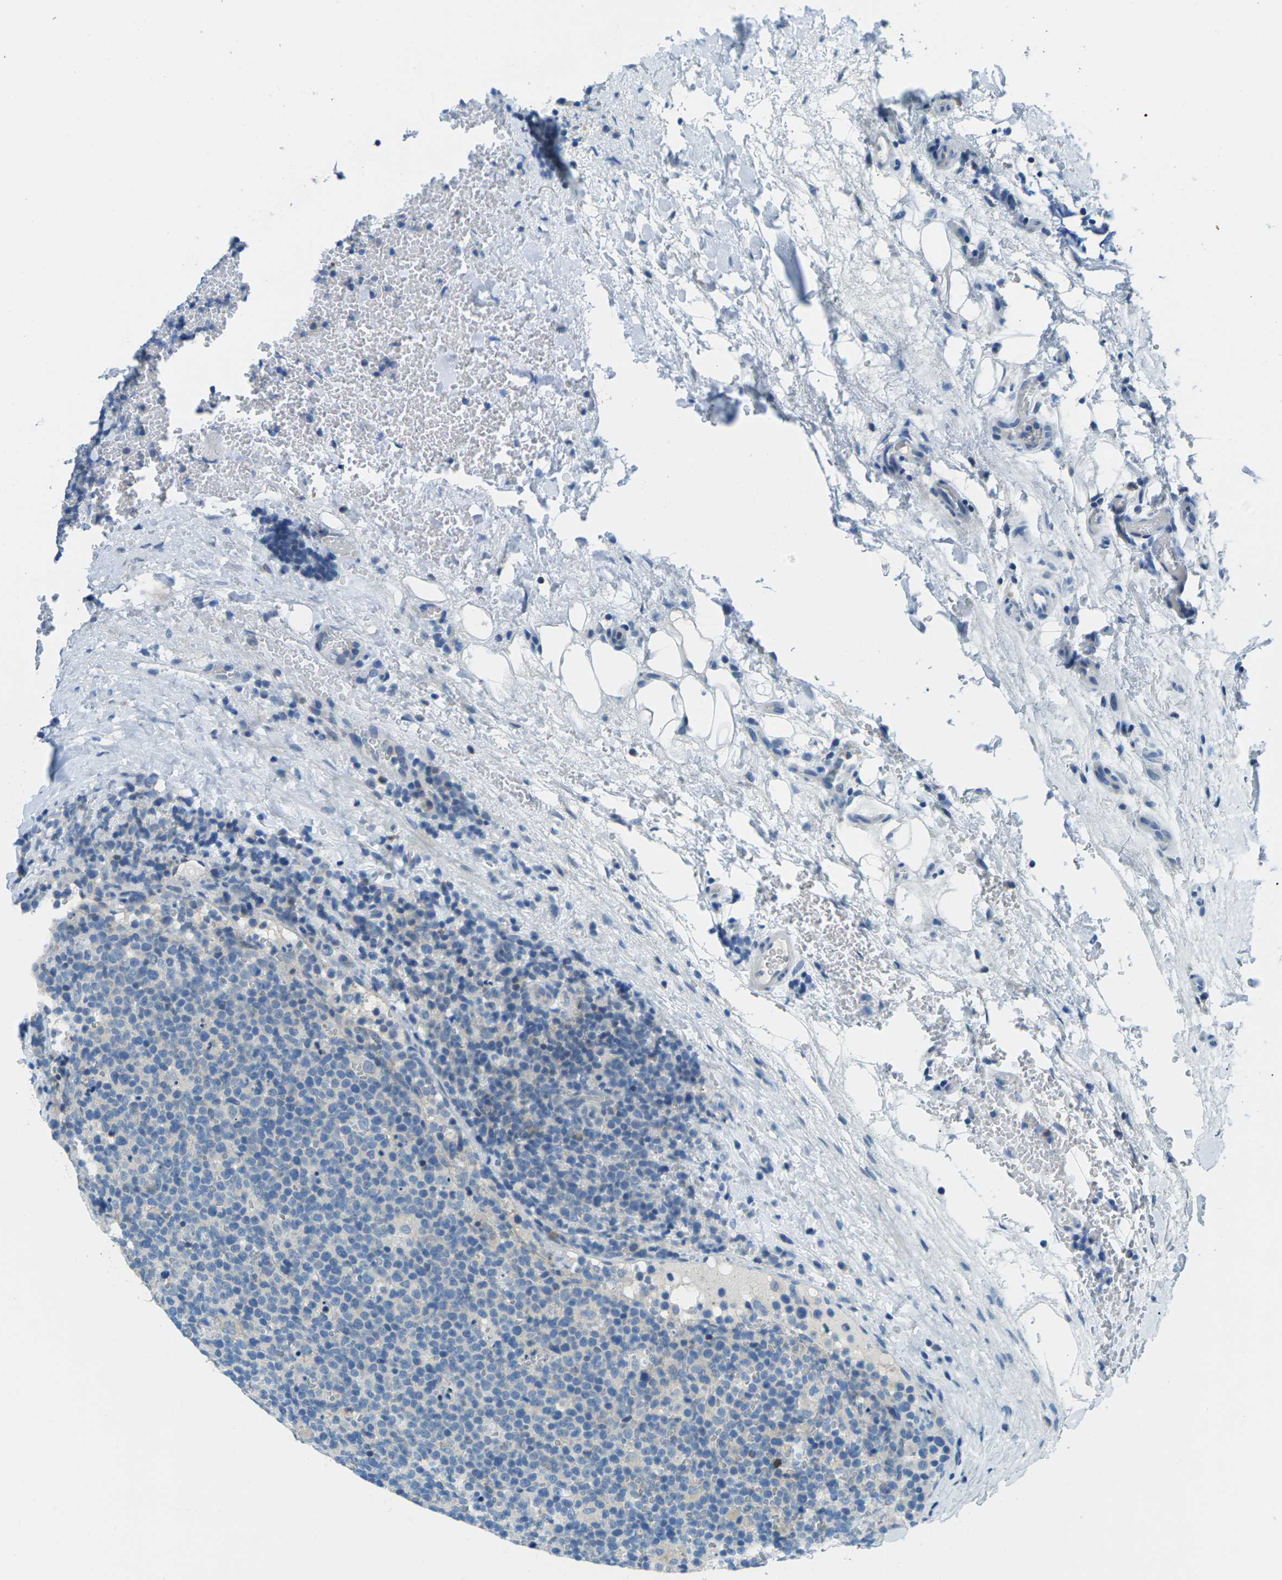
{"staining": {"intensity": "negative", "quantity": "none", "location": "none"}, "tissue": "lymphoma", "cell_type": "Tumor cells", "image_type": "cancer", "snomed": [{"axis": "morphology", "description": "Malignant lymphoma, non-Hodgkin's type, High grade"}, {"axis": "topography", "description": "Lymph node"}], "caption": "Human malignant lymphoma, non-Hodgkin's type (high-grade) stained for a protein using immunohistochemistry (IHC) demonstrates no staining in tumor cells.", "gene": "NANOS2", "patient": {"sex": "male", "age": 61}}